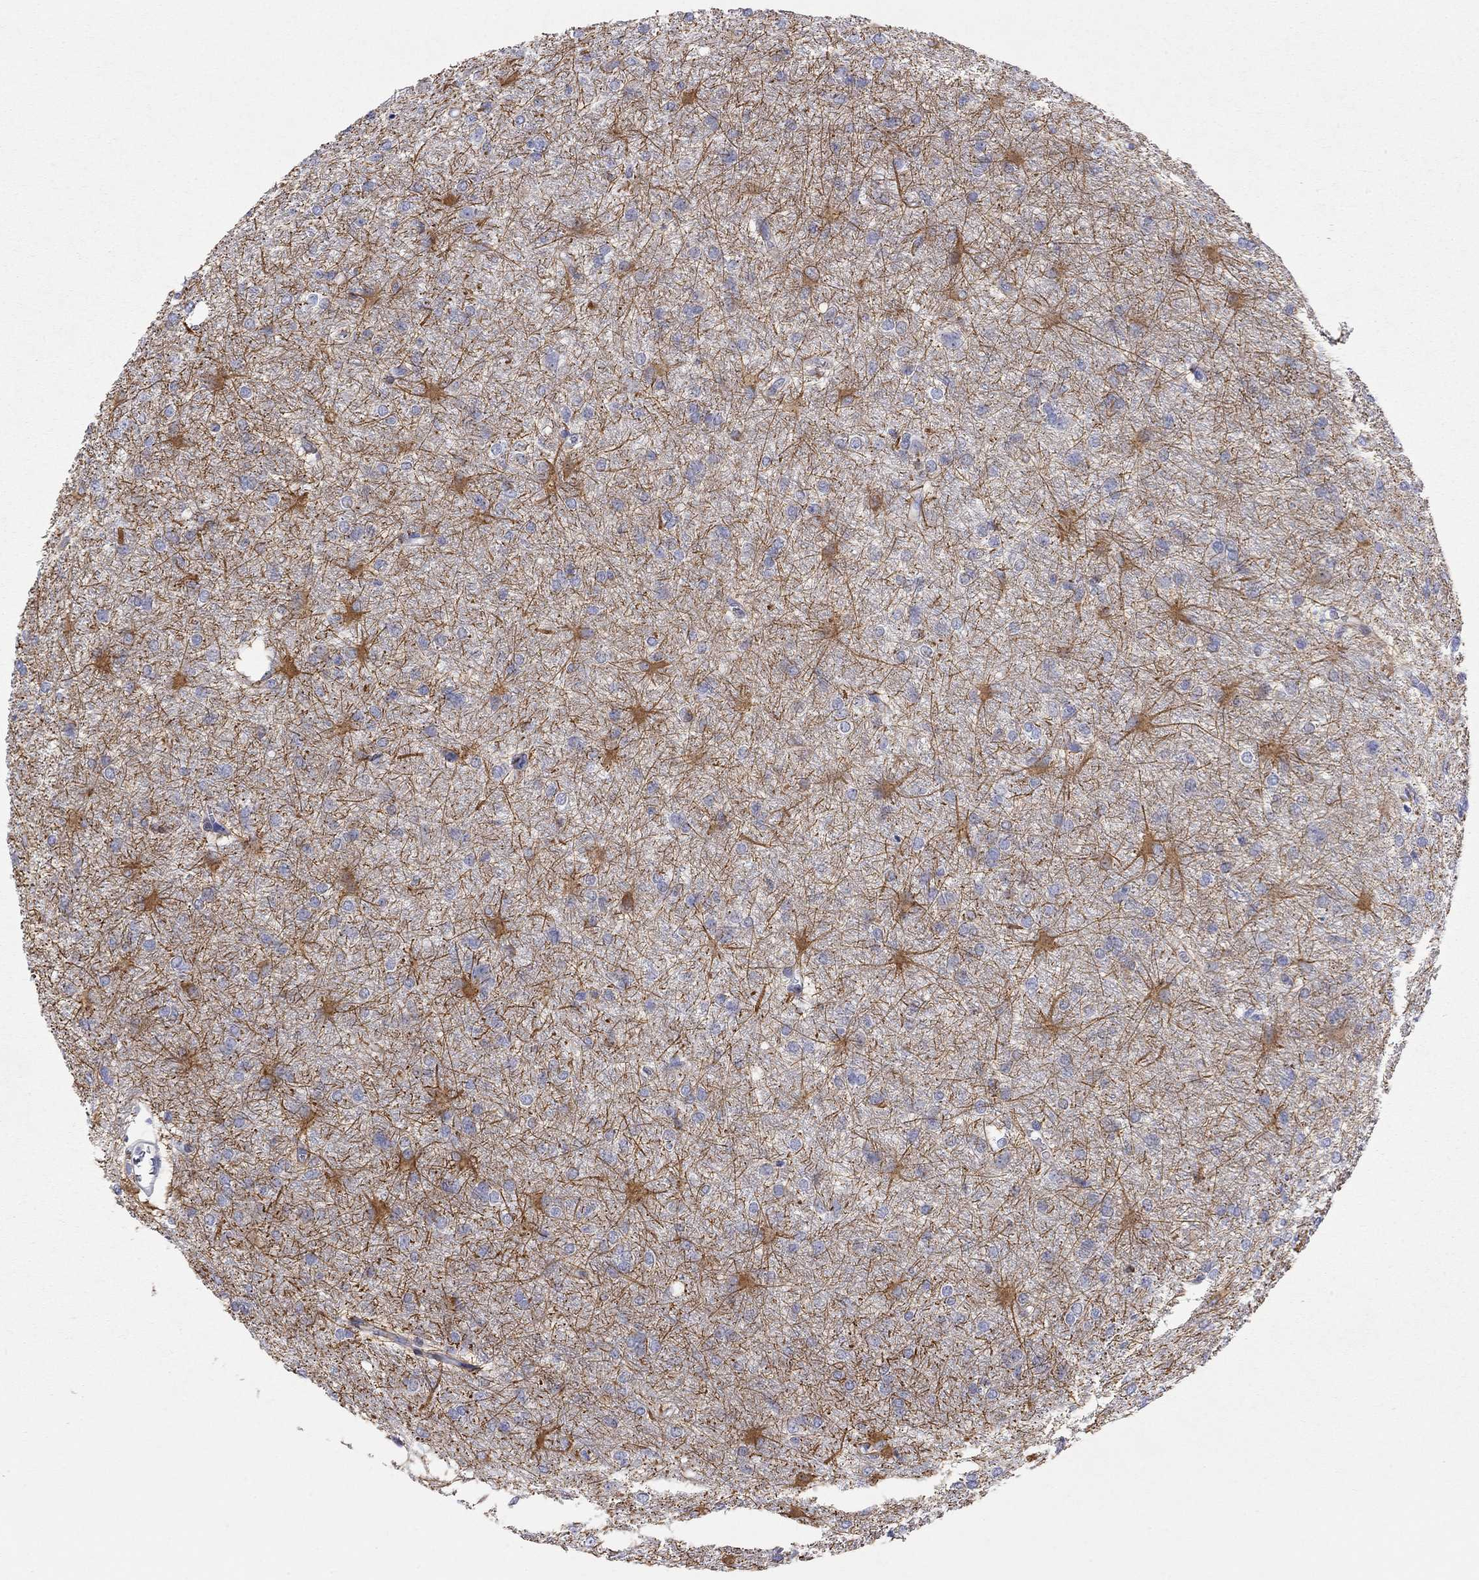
{"staining": {"intensity": "negative", "quantity": "none", "location": "none"}, "tissue": "glioma", "cell_type": "Tumor cells", "image_type": "cancer", "snomed": [{"axis": "morphology", "description": "Glioma, malignant, High grade"}, {"axis": "topography", "description": "Brain"}], "caption": "Micrograph shows no protein positivity in tumor cells of glioma tissue.", "gene": "PCDHGC5", "patient": {"sex": "male", "age": 68}}